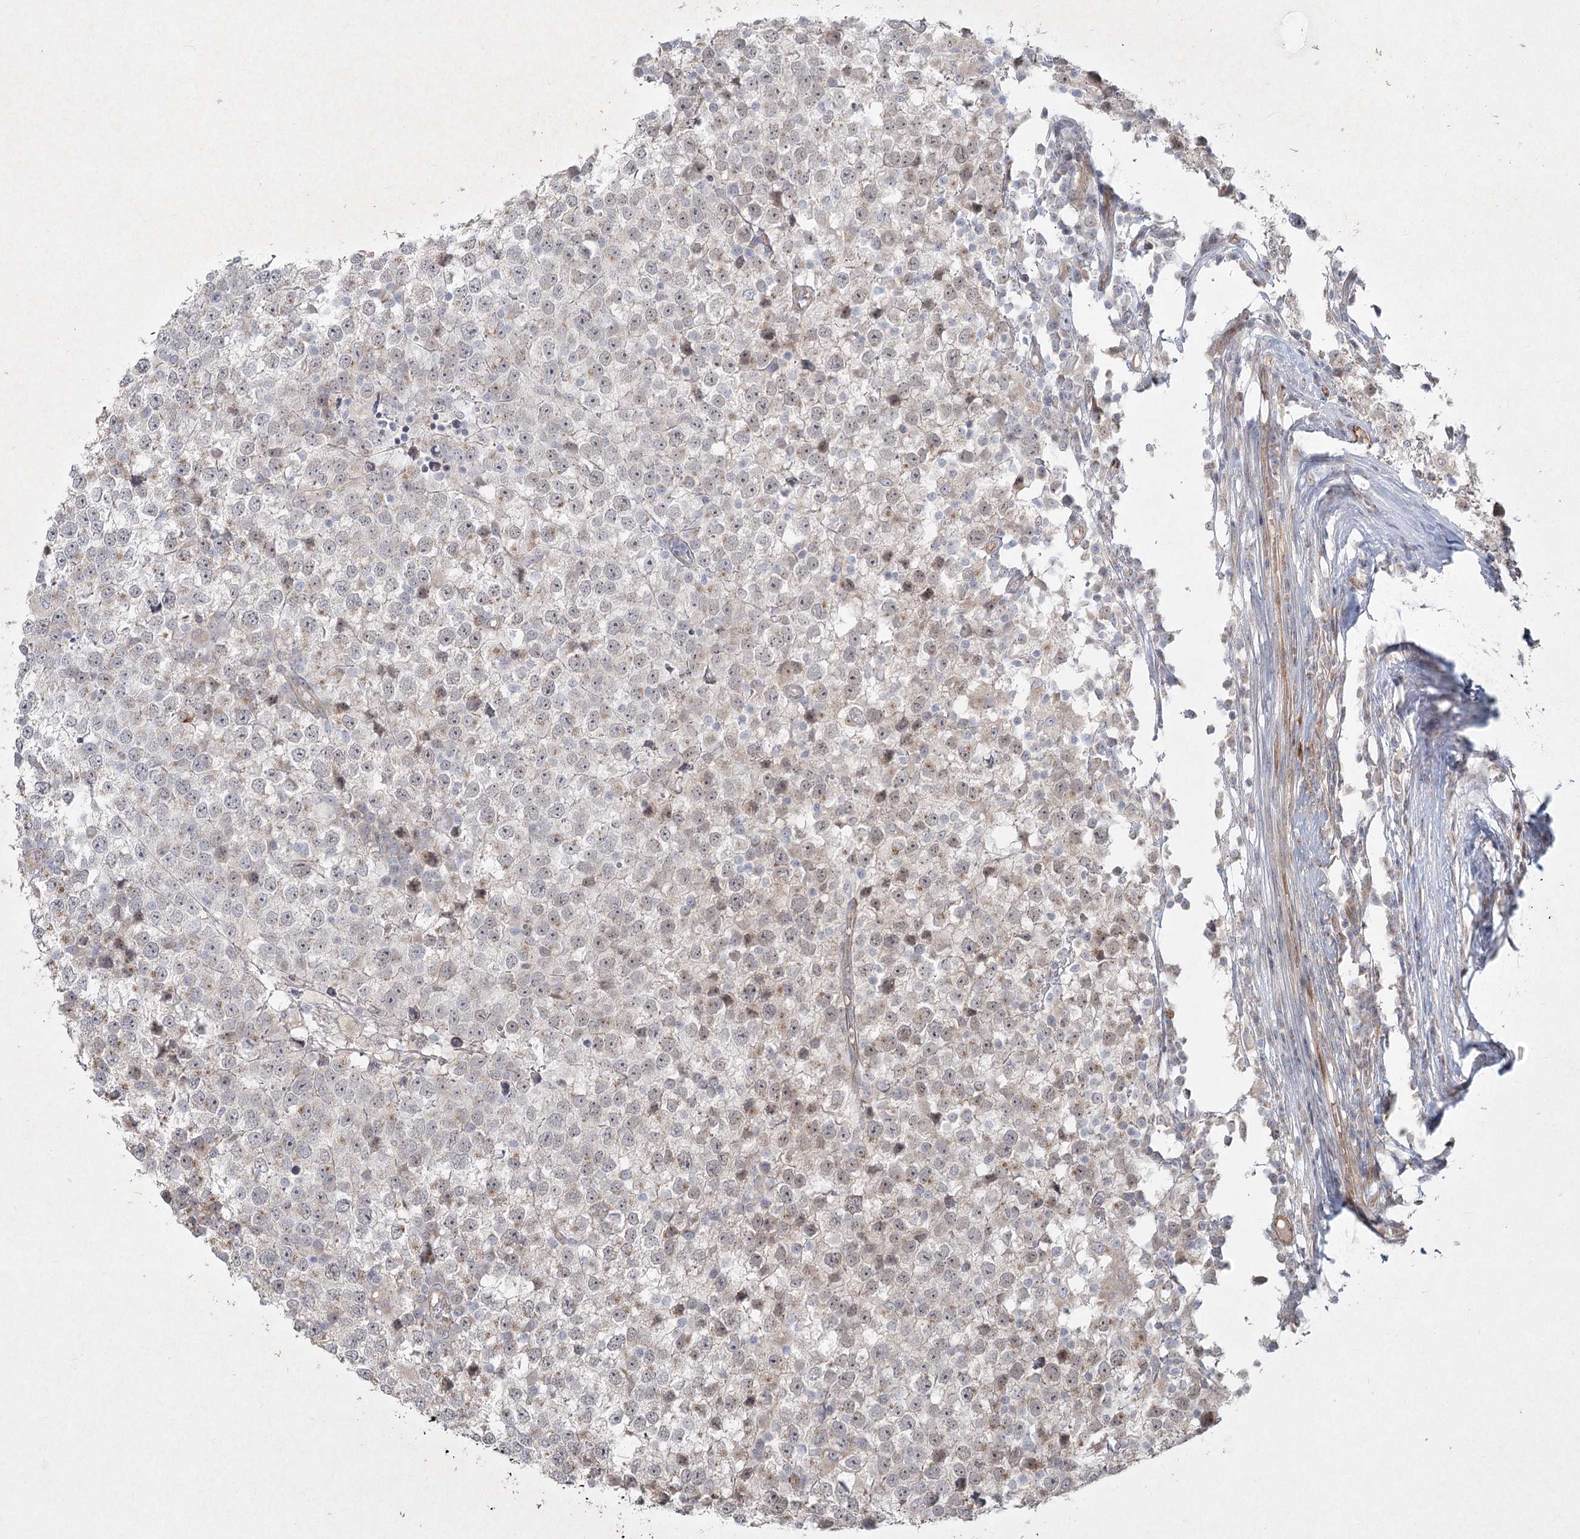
{"staining": {"intensity": "weak", "quantity": "<25%", "location": "cytoplasmic/membranous"}, "tissue": "testis cancer", "cell_type": "Tumor cells", "image_type": "cancer", "snomed": [{"axis": "morphology", "description": "Seminoma, NOS"}, {"axis": "topography", "description": "Testis"}], "caption": "IHC photomicrograph of neoplastic tissue: human seminoma (testis) stained with DAB displays no significant protein expression in tumor cells.", "gene": "LRP2BP", "patient": {"sex": "male", "age": 65}}